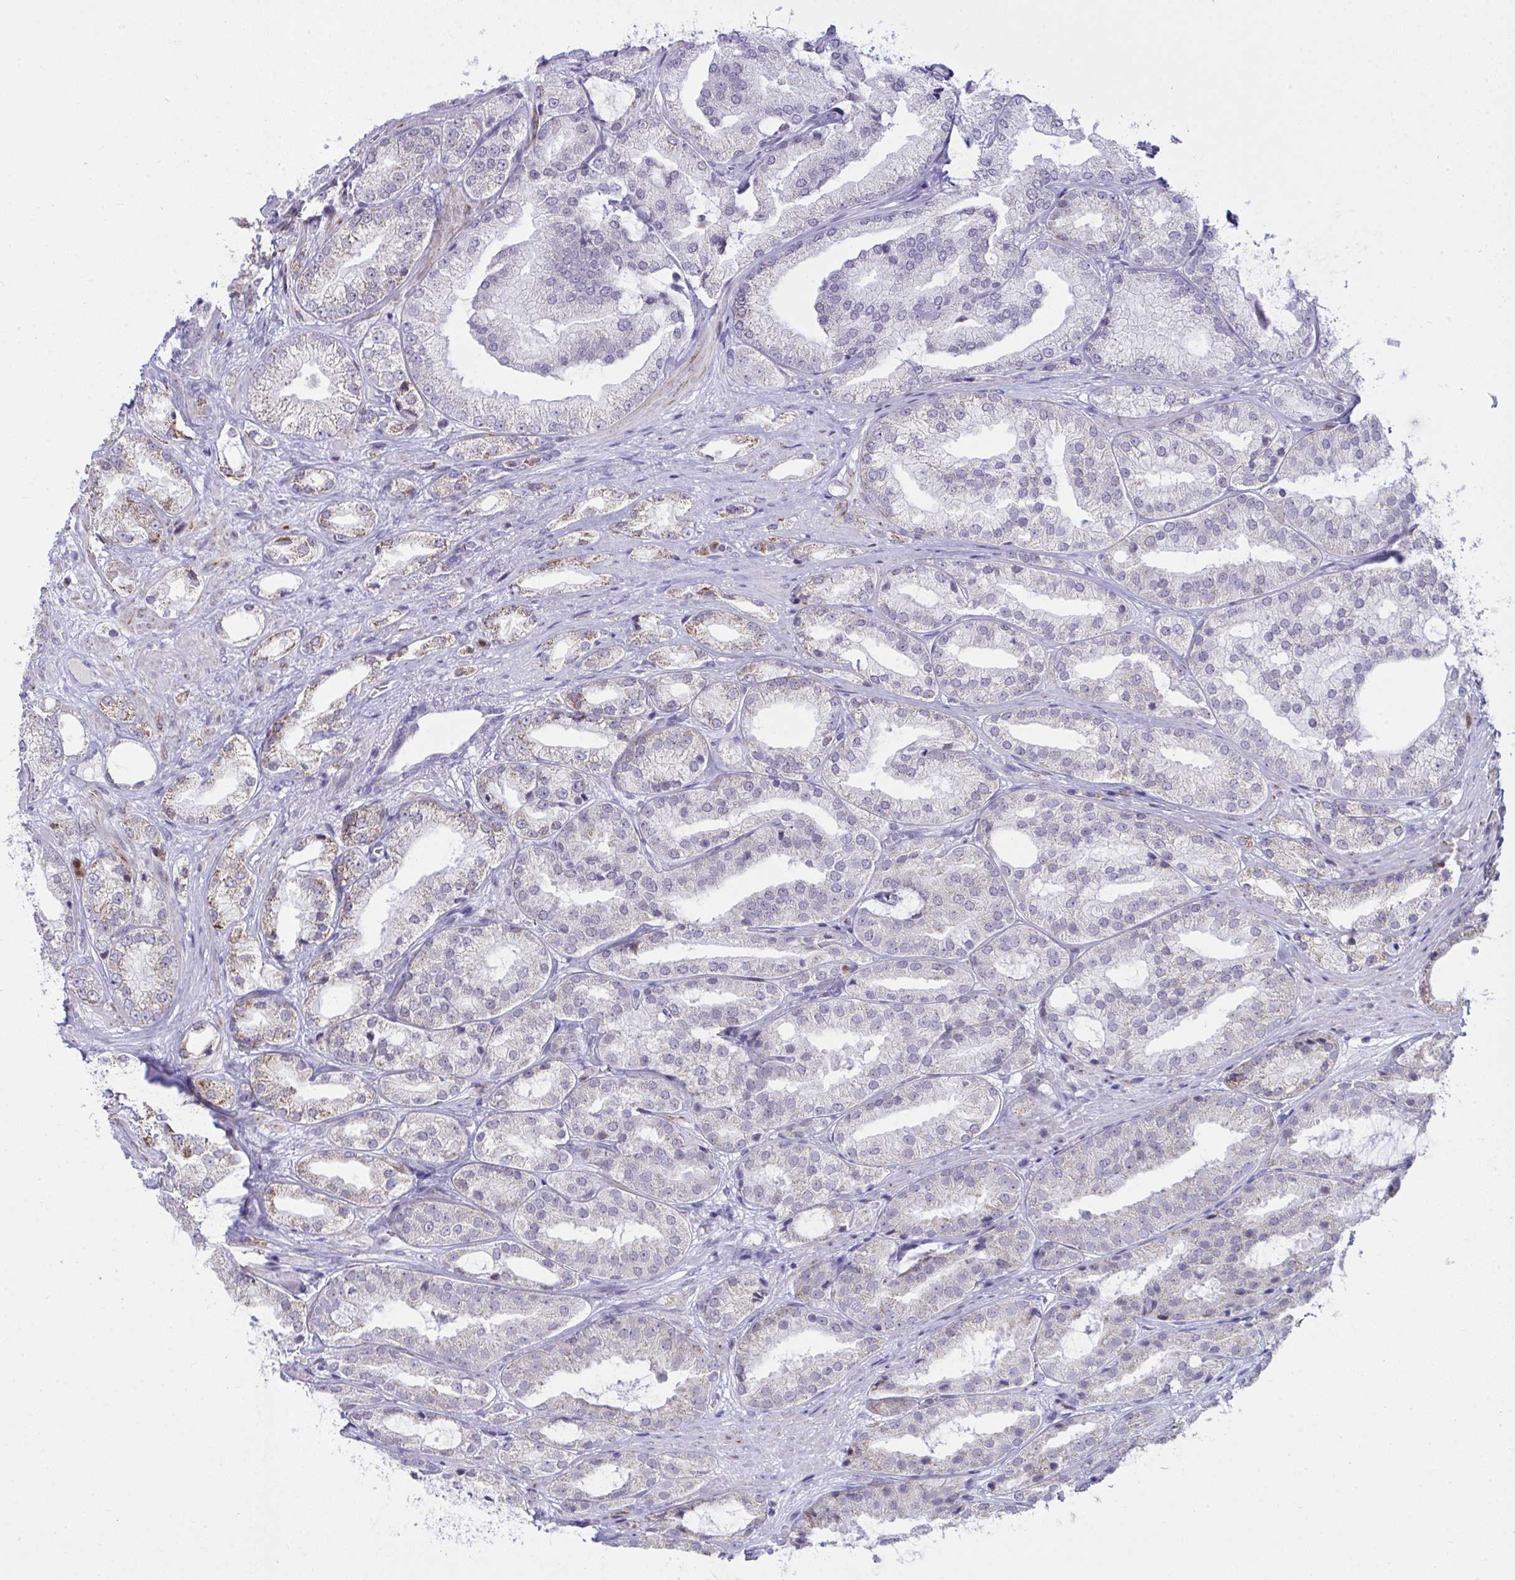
{"staining": {"intensity": "weak", "quantity": "<25%", "location": "cytoplasmic/membranous"}, "tissue": "prostate cancer", "cell_type": "Tumor cells", "image_type": "cancer", "snomed": [{"axis": "morphology", "description": "Adenocarcinoma, High grade"}, {"axis": "topography", "description": "Prostate"}], "caption": "Immunohistochemical staining of prostate high-grade adenocarcinoma demonstrates no significant expression in tumor cells. The staining is performed using DAB (3,3'-diaminobenzidine) brown chromogen with nuclei counter-stained in using hematoxylin.", "gene": "PLA2G12B", "patient": {"sex": "male", "age": 68}}